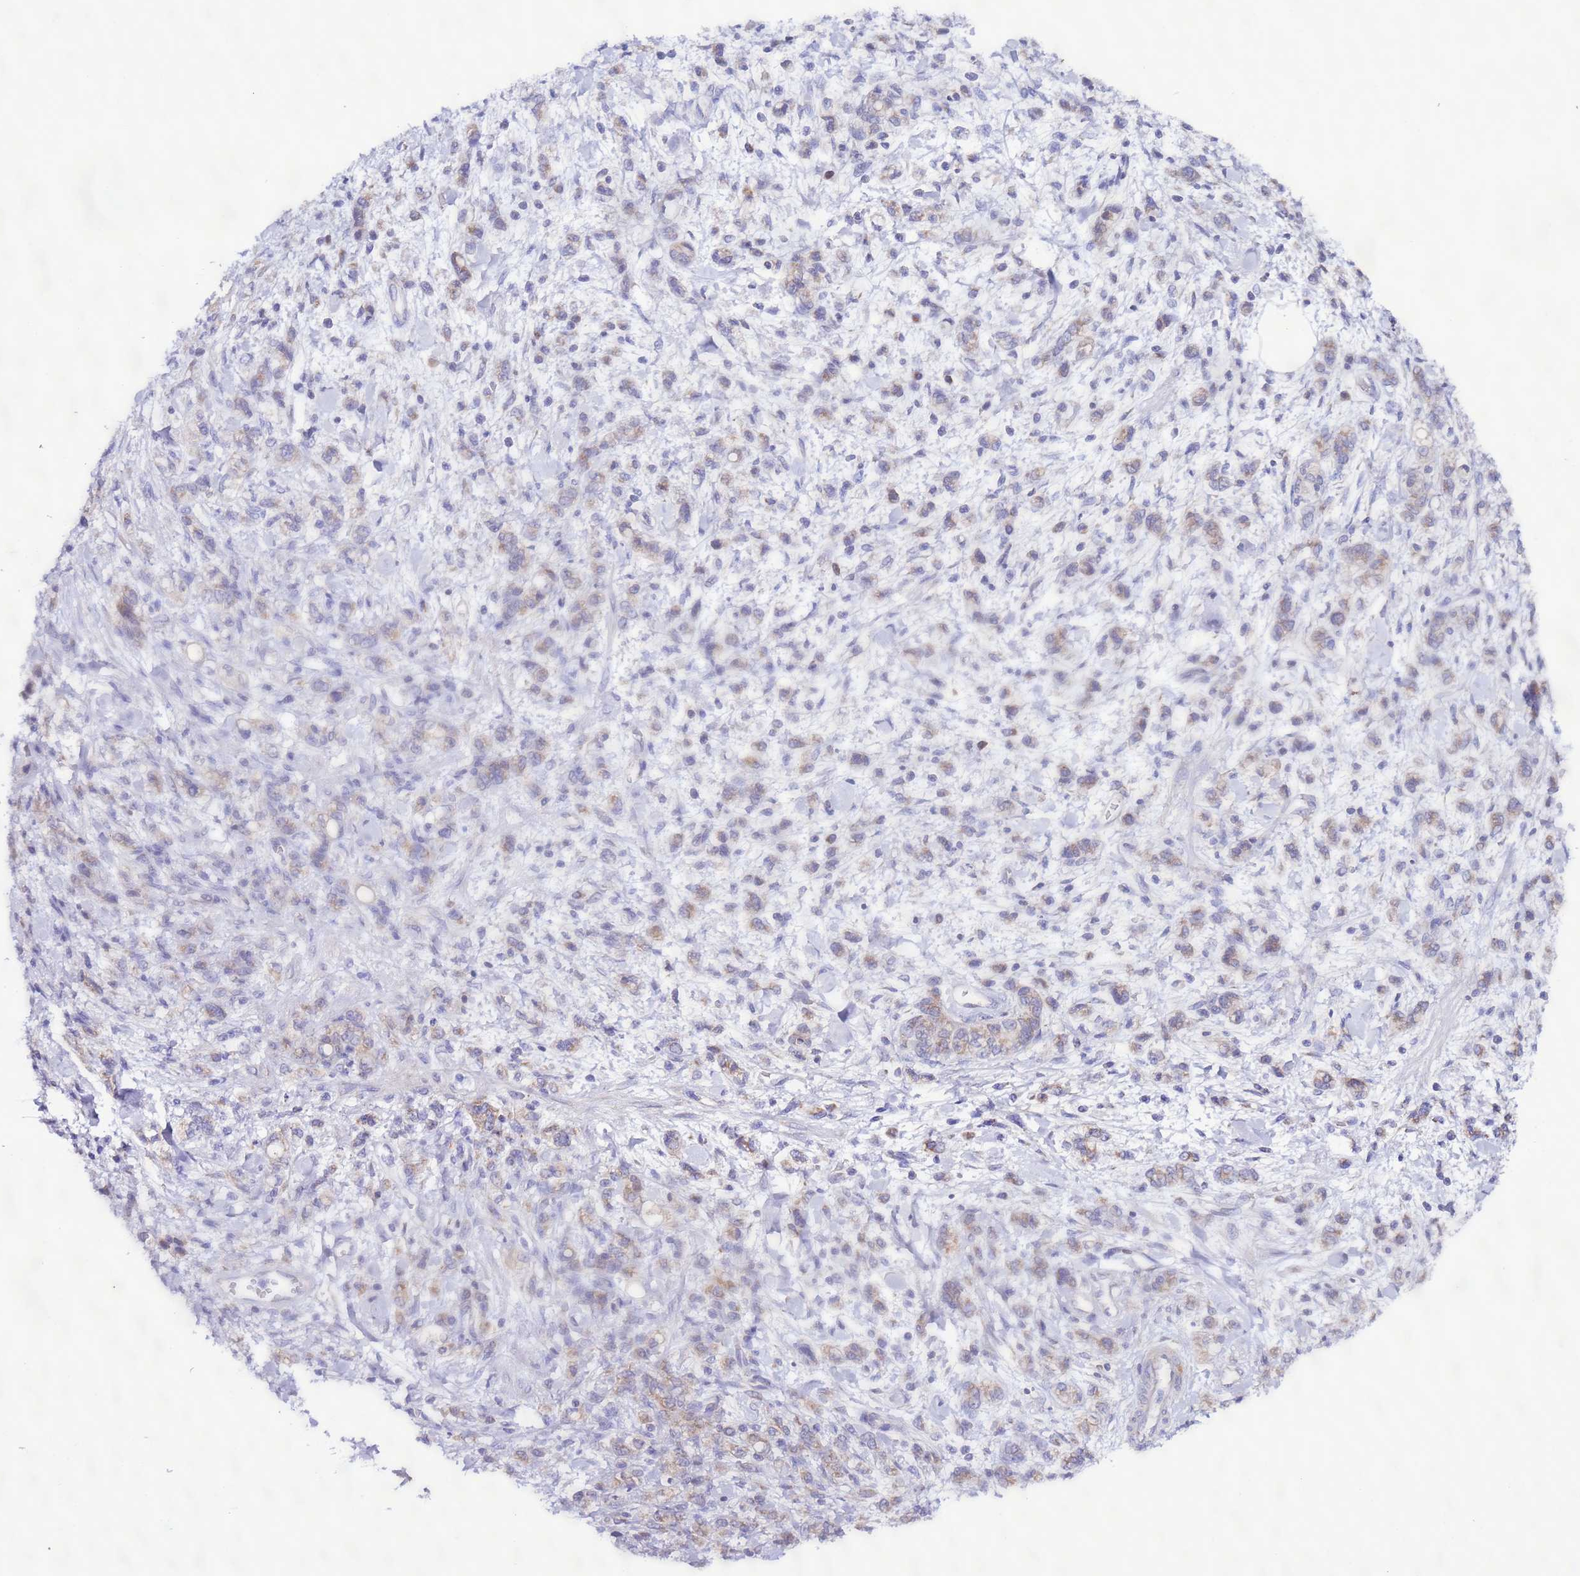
{"staining": {"intensity": "negative", "quantity": "none", "location": "none"}, "tissue": "stomach cancer", "cell_type": "Tumor cells", "image_type": "cancer", "snomed": [{"axis": "morphology", "description": "Adenocarcinoma, NOS"}, {"axis": "topography", "description": "Stomach"}], "caption": "Tumor cells show no significant expression in stomach cancer (adenocarcinoma).", "gene": "AHI1", "patient": {"sex": "male", "age": 77}}